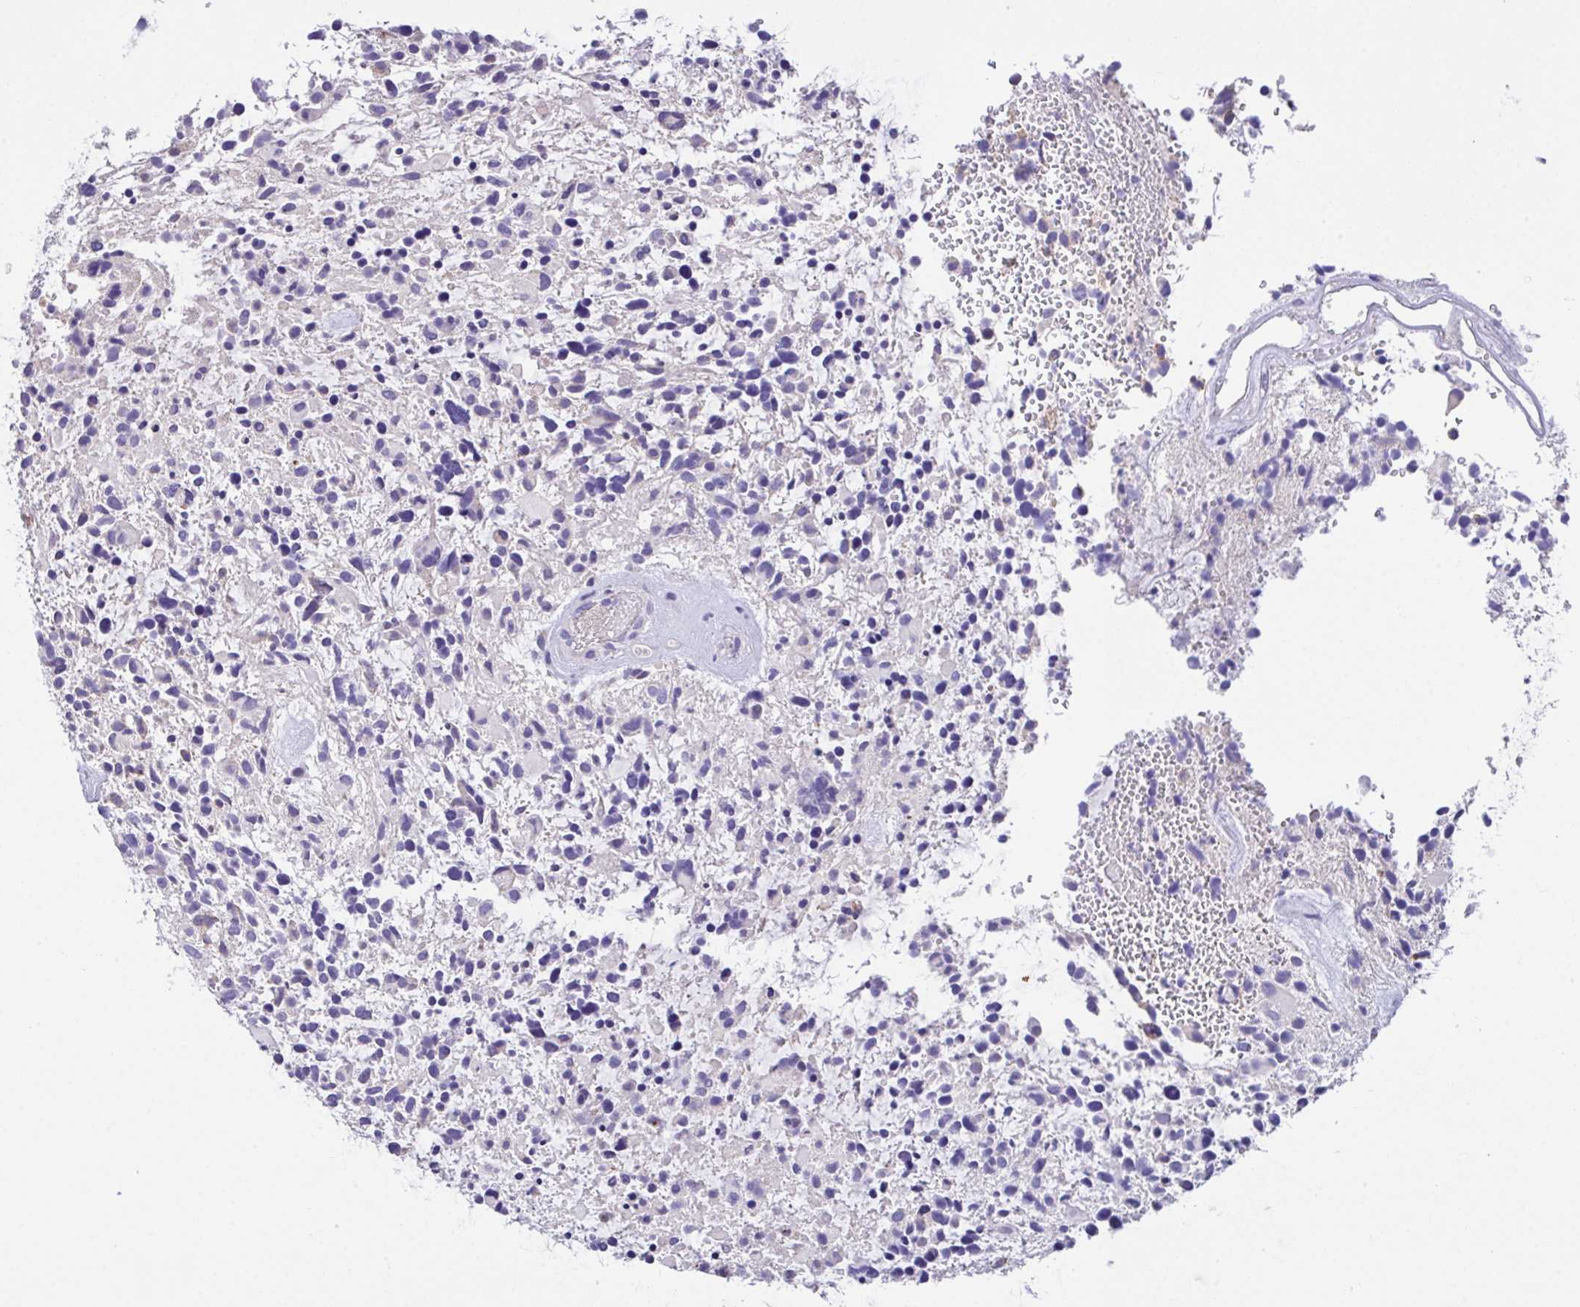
{"staining": {"intensity": "negative", "quantity": "none", "location": "none"}, "tissue": "glioma", "cell_type": "Tumor cells", "image_type": "cancer", "snomed": [{"axis": "morphology", "description": "Glioma, malignant, High grade"}, {"axis": "topography", "description": "Brain"}], "caption": "The immunohistochemistry image has no significant staining in tumor cells of malignant high-grade glioma tissue.", "gene": "CA10", "patient": {"sex": "female", "age": 11}}